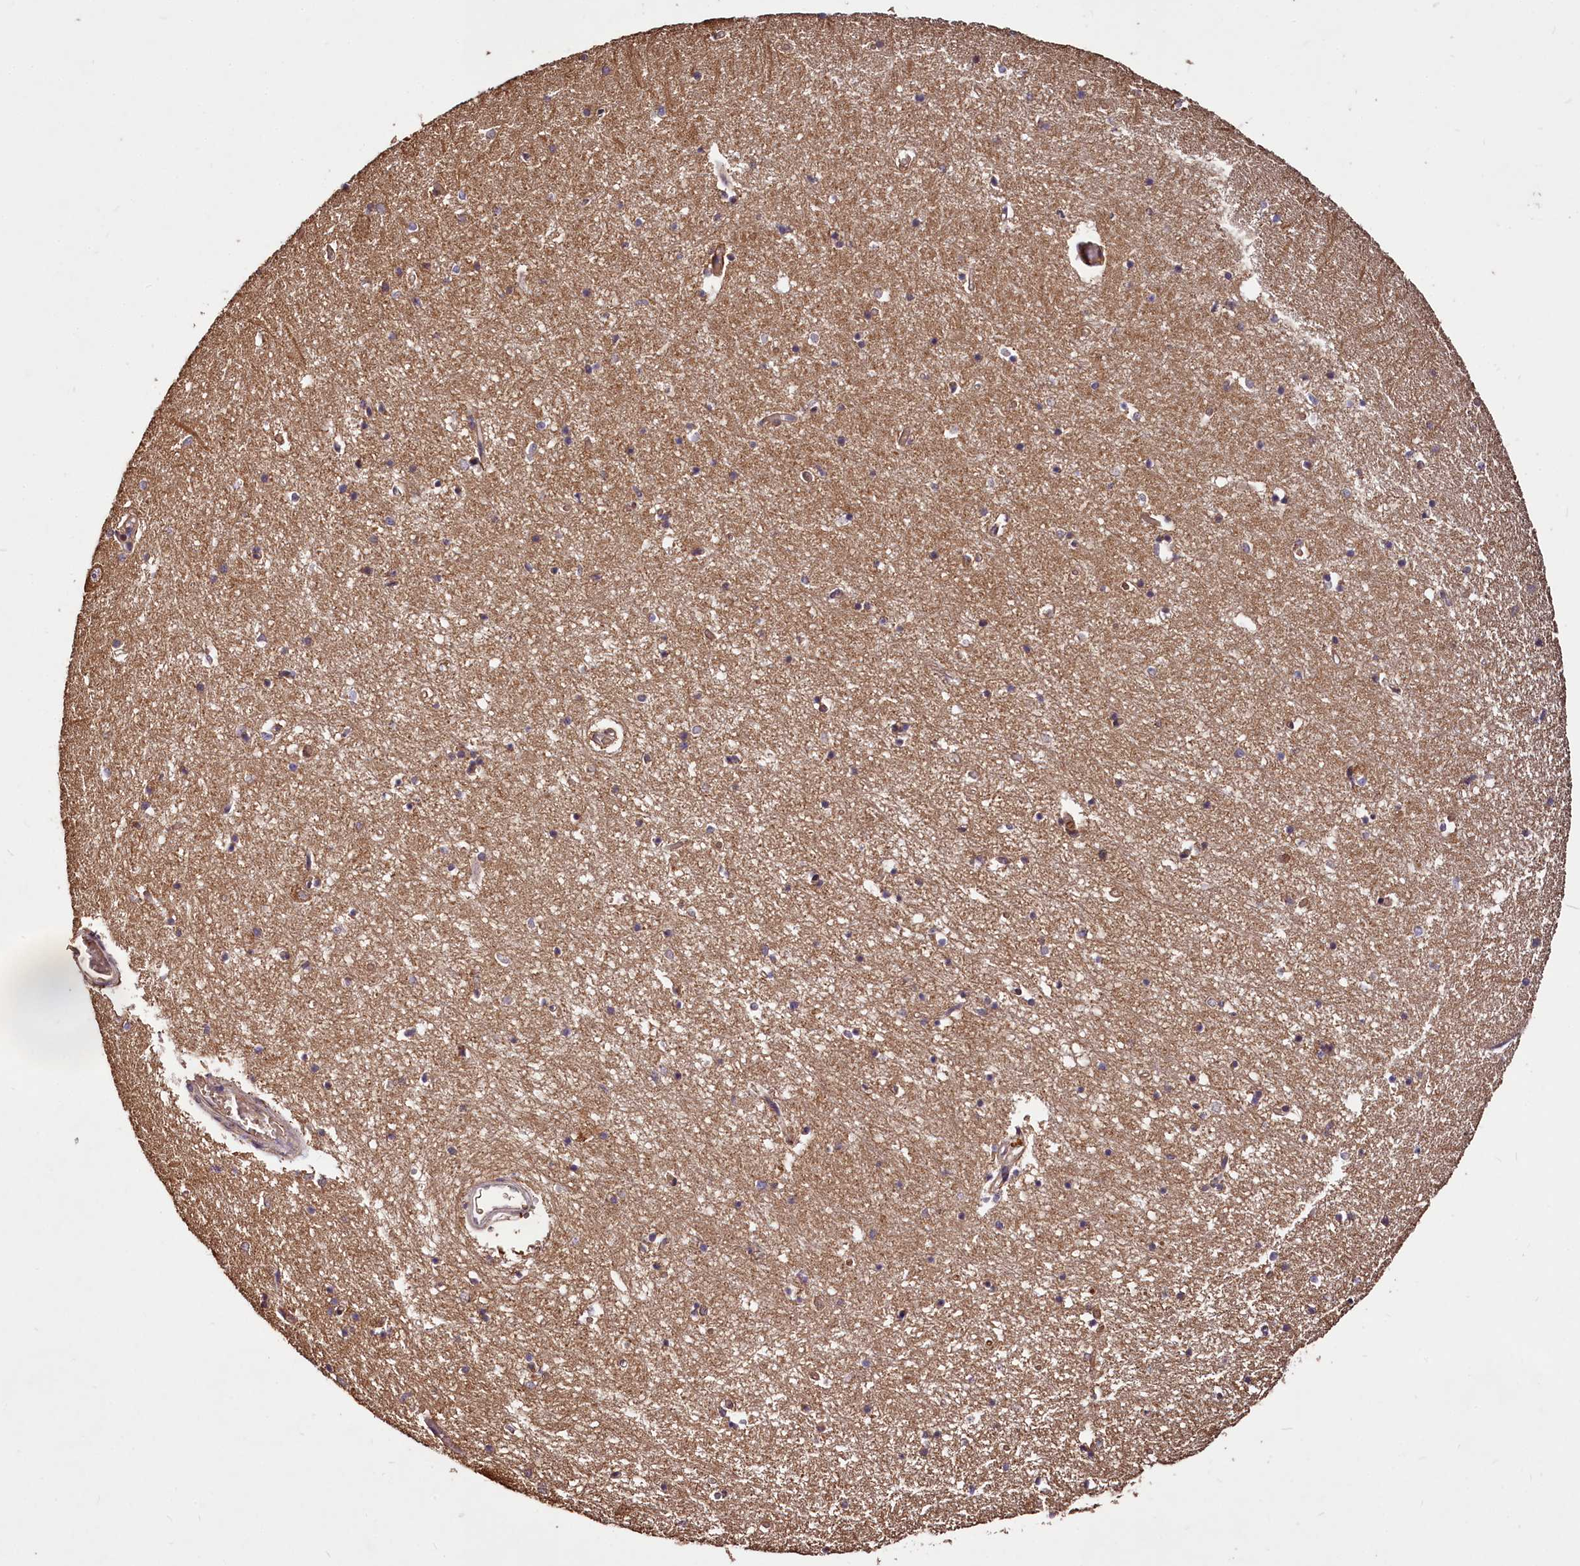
{"staining": {"intensity": "moderate", "quantity": ">75%", "location": "cytoplasmic/membranous"}, "tissue": "hippocampus", "cell_type": "Glial cells", "image_type": "normal", "snomed": [{"axis": "morphology", "description": "Normal tissue, NOS"}, {"axis": "topography", "description": "Hippocampus"}], "caption": "IHC photomicrograph of benign hippocampus: human hippocampus stained using immunohistochemistry (IHC) exhibits medium levels of moderate protein expression localized specifically in the cytoplasmic/membranous of glial cells, appearing as a cytoplasmic/membranous brown color.", "gene": "VPS51", "patient": {"sex": "male", "age": 70}}